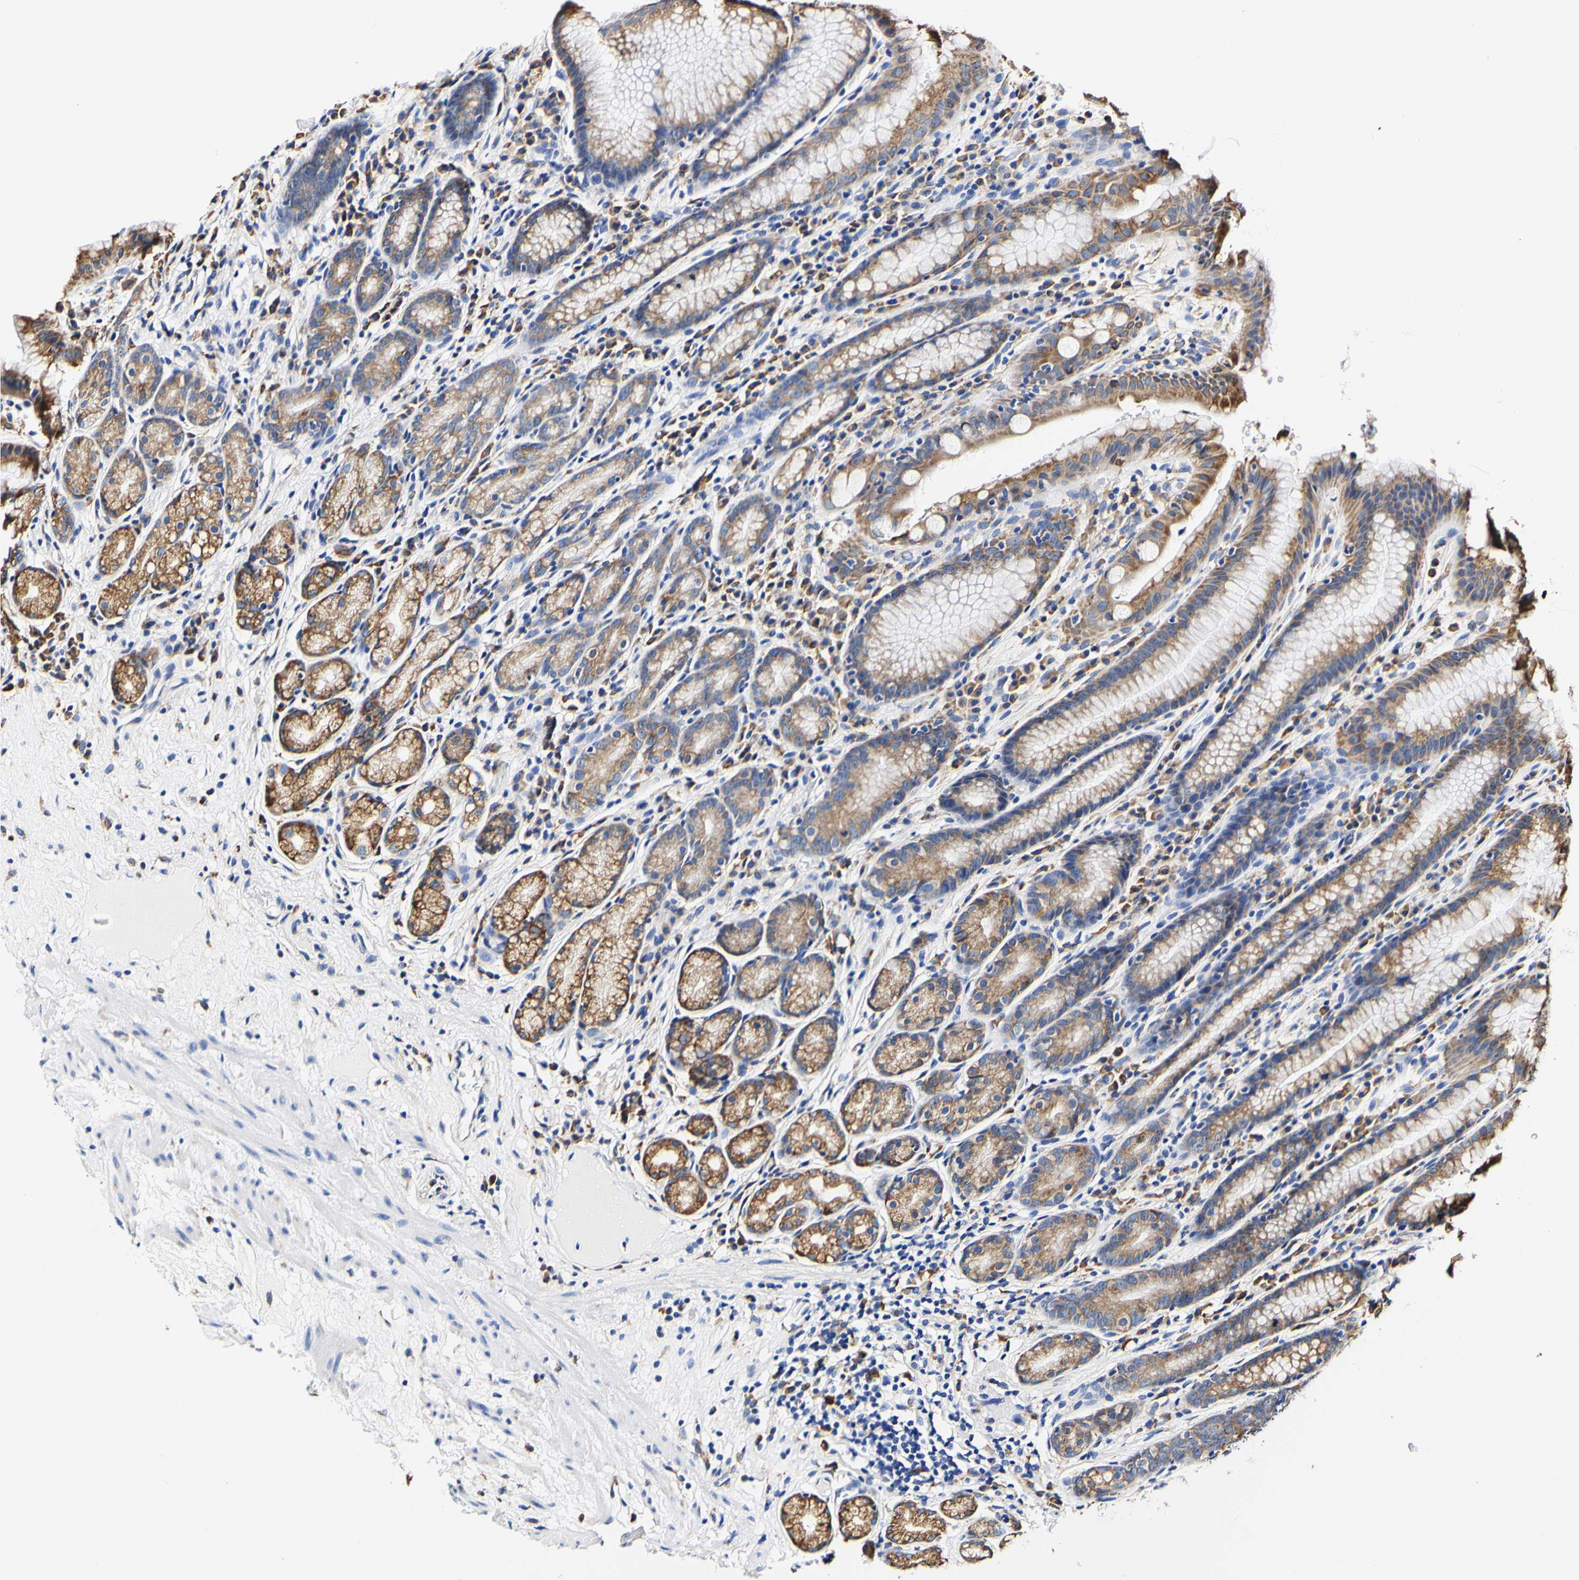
{"staining": {"intensity": "moderate", "quantity": ">75%", "location": "cytoplasmic/membranous"}, "tissue": "stomach", "cell_type": "Glandular cells", "image_type": "normal", "snomed": [{"axis": "morphology", "description": "Normal tissue, NOS"}, {"axis": "topography", "description": "Stomach, lower"}], "caption": "High-magnification brightfield microscopy of benign stomach stained with DAB (3,3'-diaminobenzidine) (brown) and counterstained with hematoxylin (blue). glandular cells exhibit moderate cytoplasmic/membranous staining is identified in about>75% of cells.", "gene": "P4HB", "patient": {"sex": "male", "age": 52}}